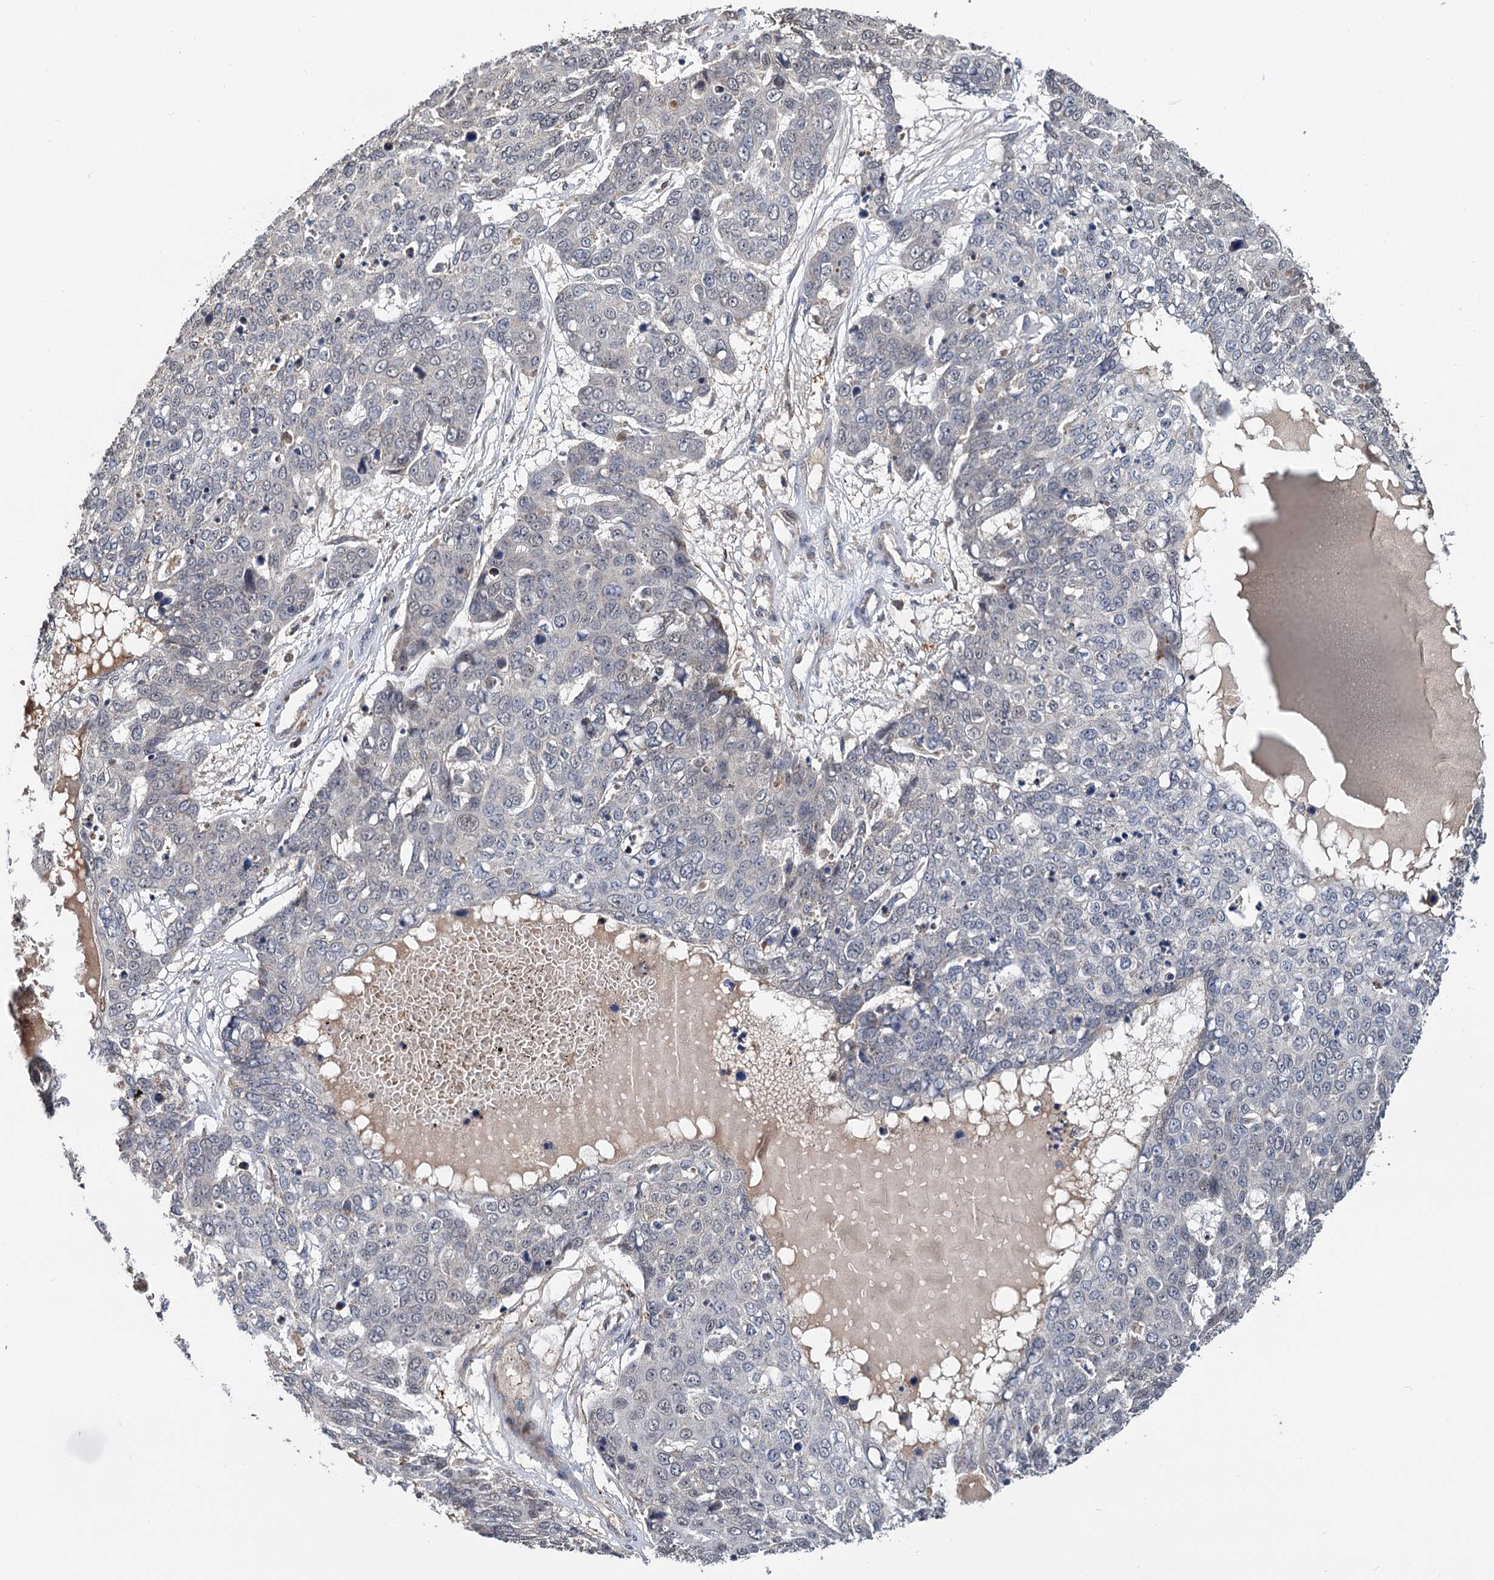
{"staining": {"intensity": "negative", "quantity": "none", "location": "none"}, "tissue": "skin cancer", "cell_type": "Tumor cells", "image_type": "cancer", "snomed": [{"axis": "morphology", "description": "Squamous cell carcinoma, NOS"}, {"axis": "topography", "description": "Skin"}], "caption": "A photomicrograph of skin cancer (squamous cell carcinoma) stained for a protein displays no brown staining in tumor cells.", "gene": "ALKBH7", "patient": {"sex": "male", "age": 71}}